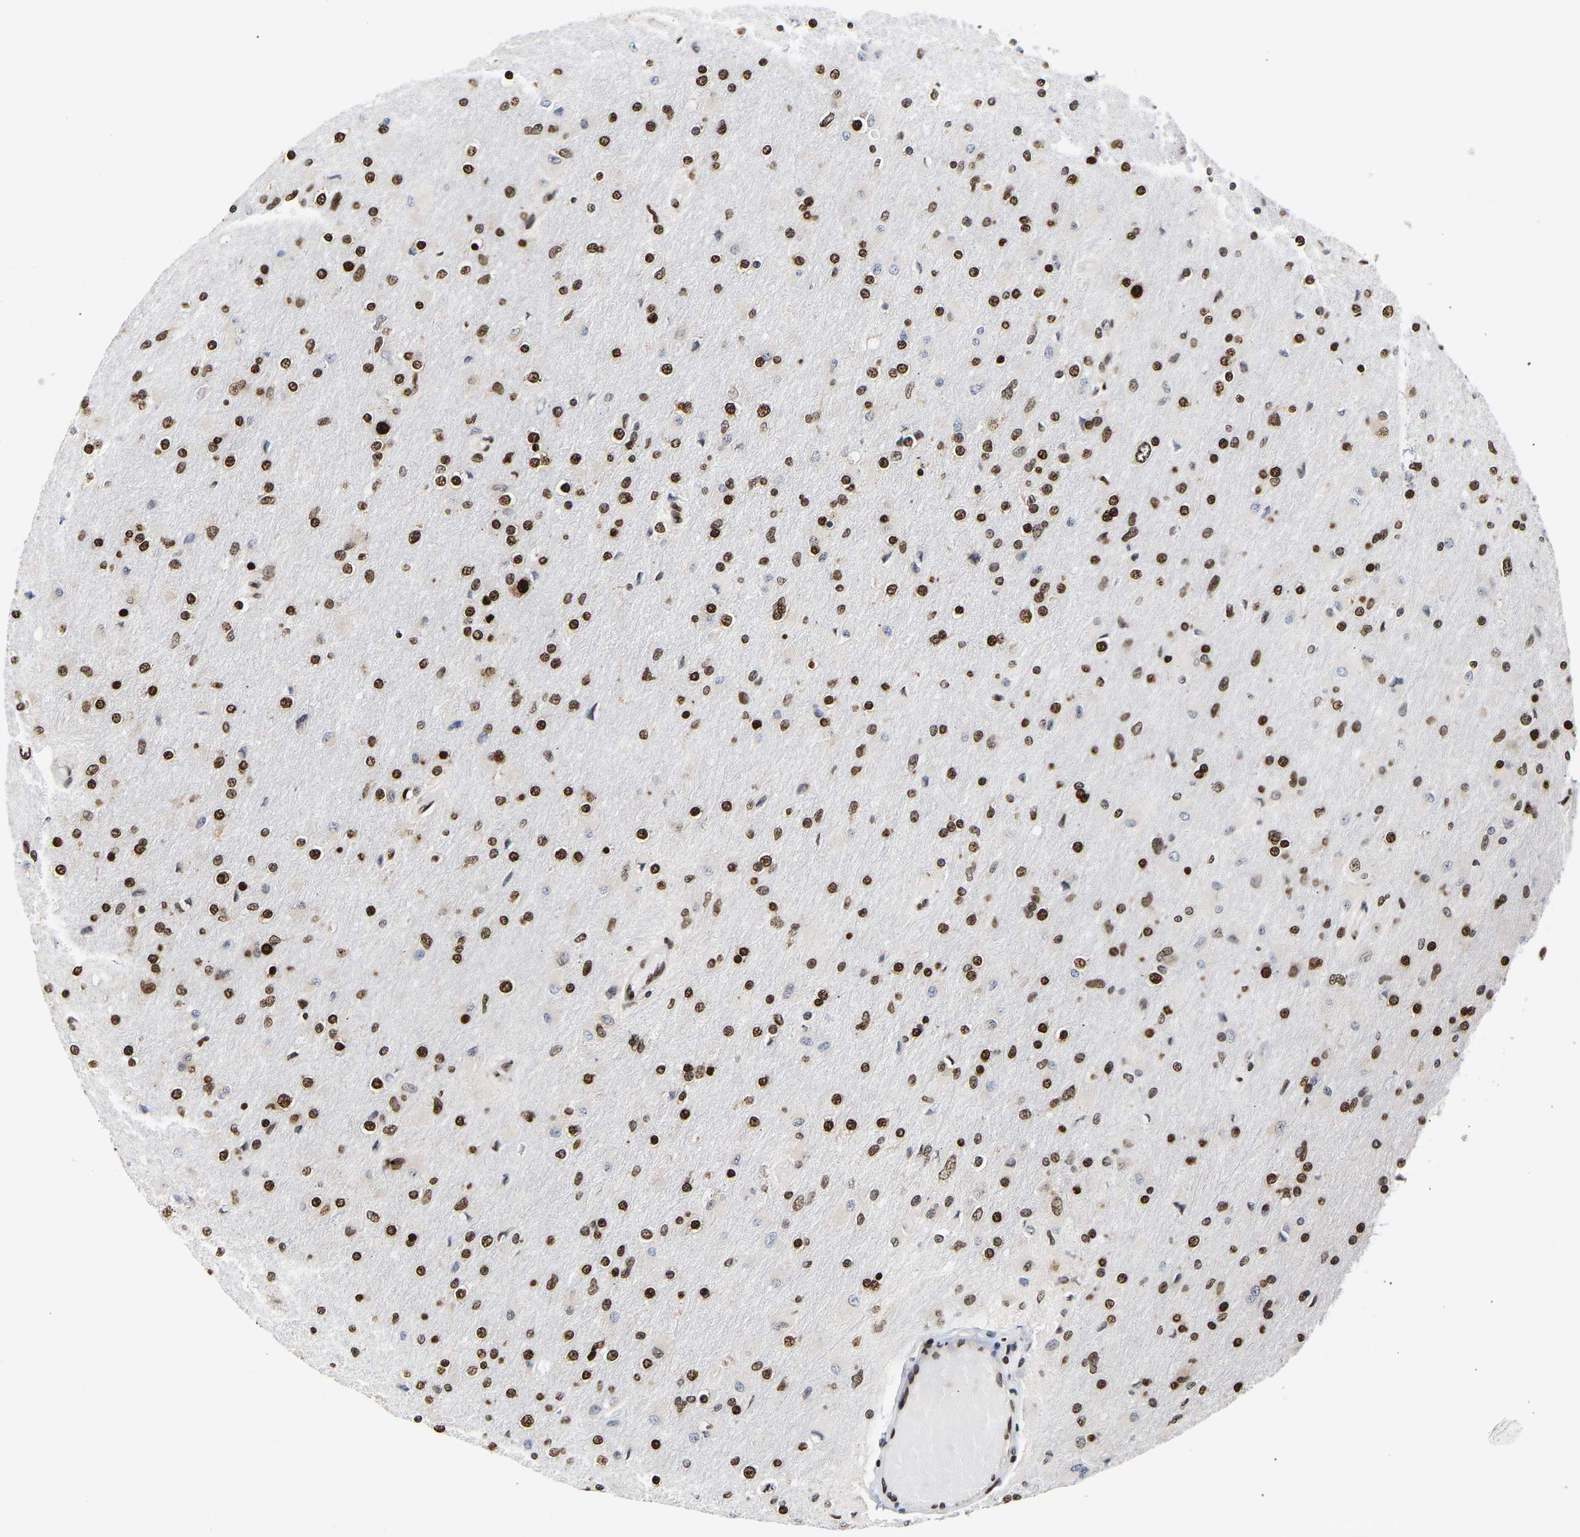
{"staining": {"intensity": "strong", "quantity": ">75%", "location": "nuclear"}, "tissue": "glioma", "cell_type": "Tumor cells", "image_type": "cancer", "snomed": [{"axis": "morphology", "description": "Glioma, malignant, High grade"}, {"axis": "topography", "description": "Cerebral cortex"}], "caption": "Immunohistochemical staining of malignant glioma (high-grade) exhibits strong nuclear protein staining in about >75% of tumor cells. Nuclei are stained in blue.", "gene": "PSIP1", "patient": {"sex": "female", "age": 36}}